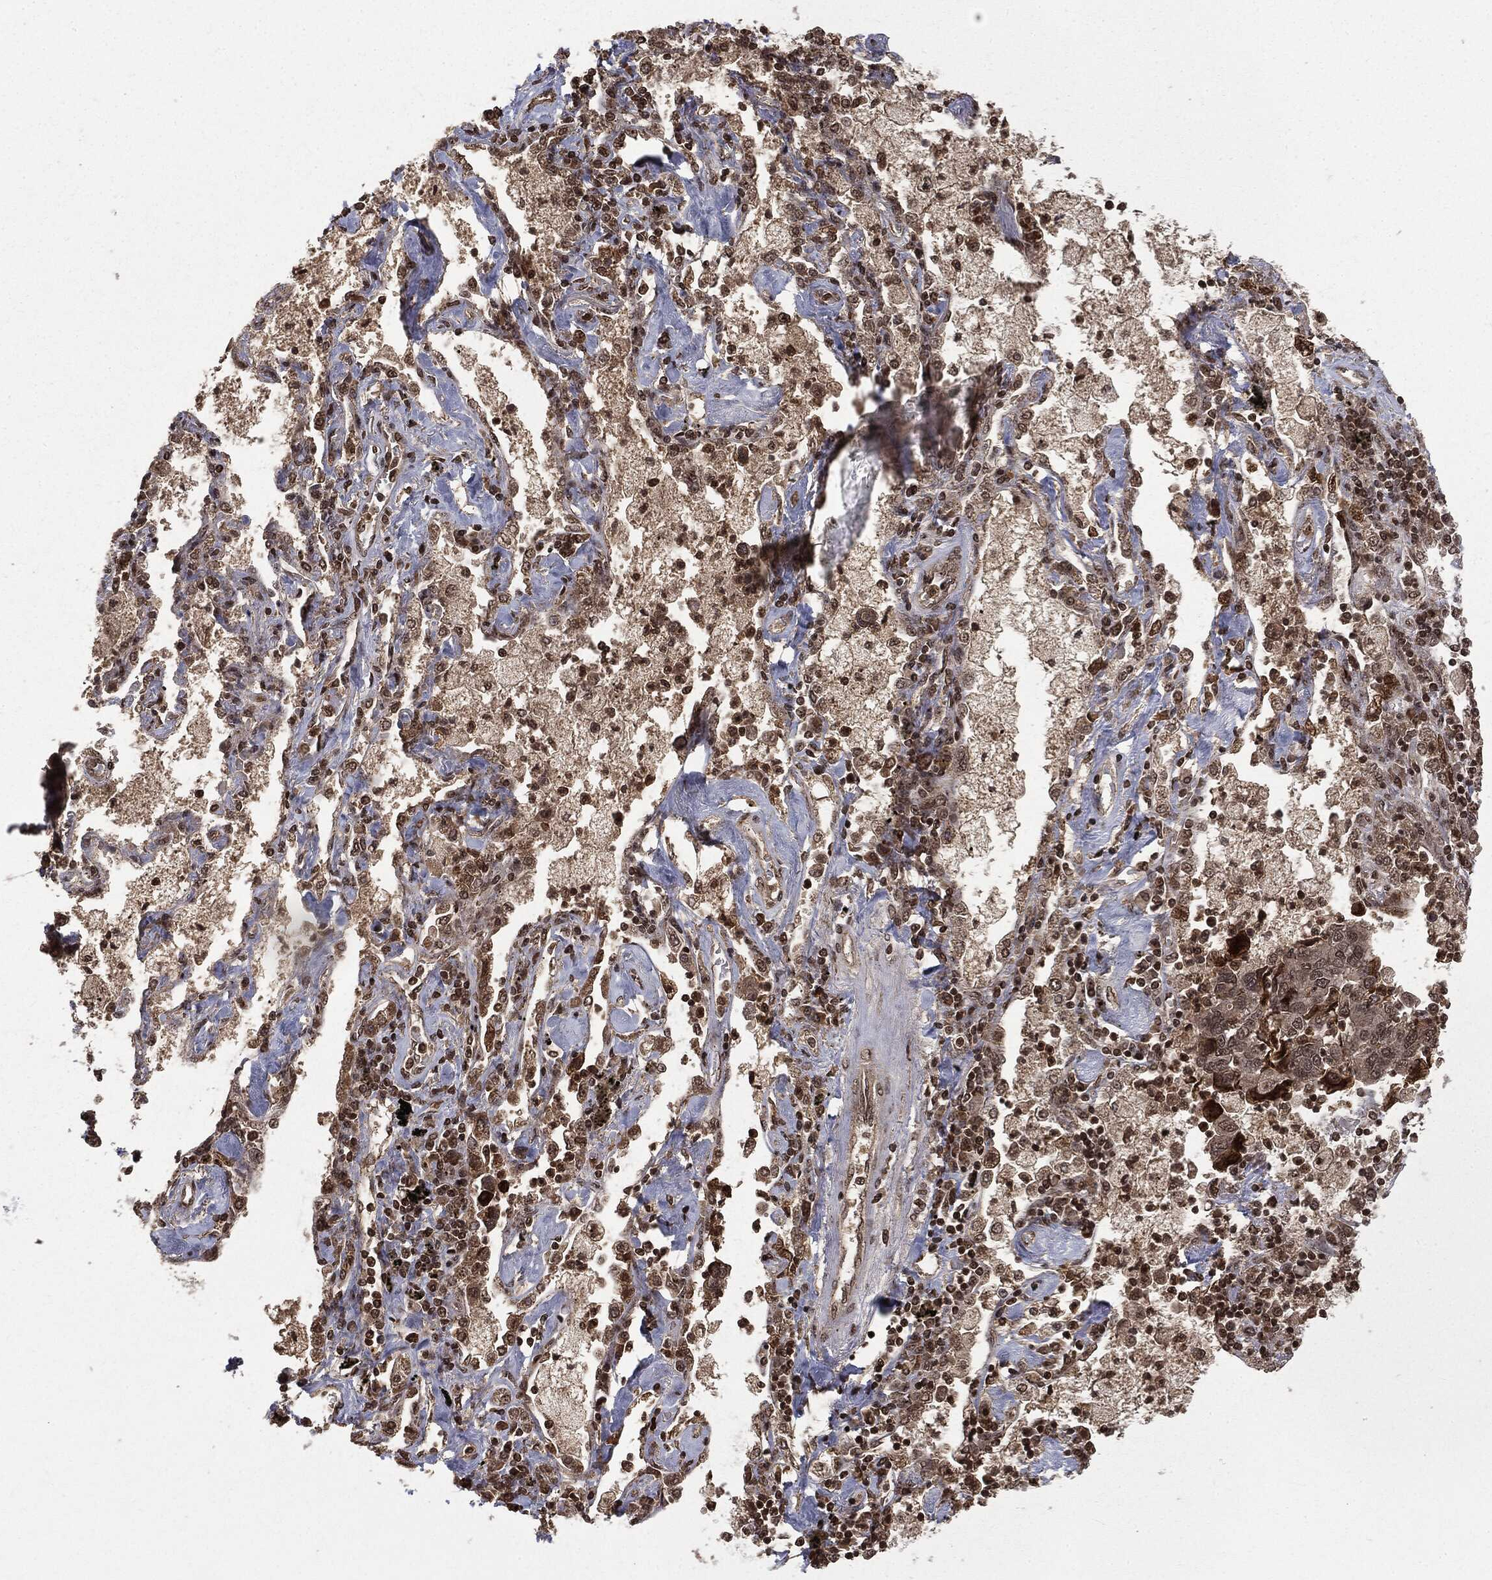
{"staining": {"intensity": "negative", "quantity": "none", "location": "none"}, "tissue": "lung cancer", "cell_type": "Tumor cells", "image_type": "cancer", "snomed": [{"axis": "morphology", "description": "Adenocarcinoma, NOS"}, {"axis": "topography", "description": "Lung"}], "caption": "This is an IHC micrograph of human adenocarcinoma (lung). There is no expression in tumor cells.", "gene": "CTDP1", "patient": {"sex": "female", "age": 57}}